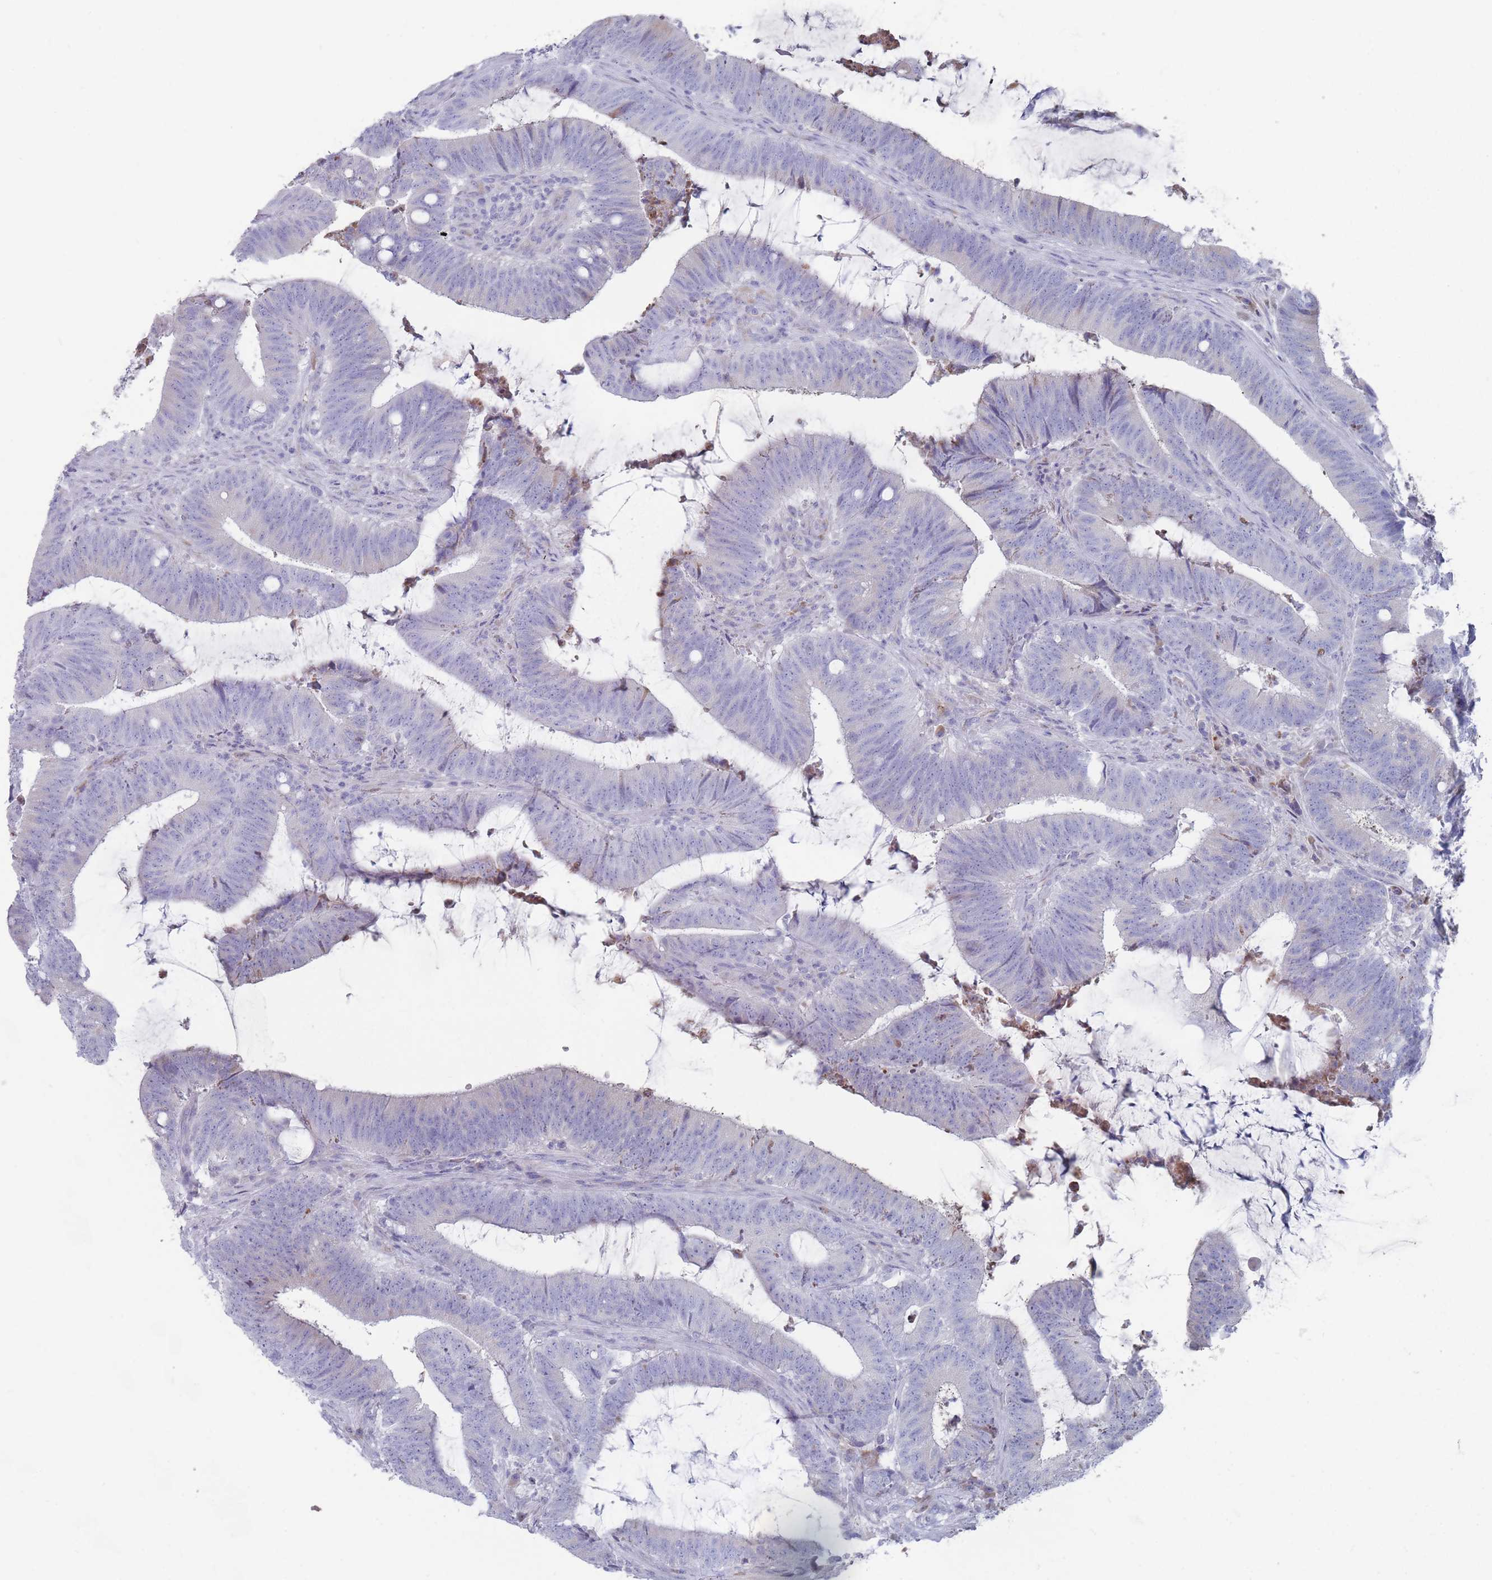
{"staining": {"intensity": "weak", "quantity": "<25%", "location": "cytoplasmic/membranous"}, "tissue": "colorectal cancer", "cell_type": "Tumor cells", "image_type": "cancer", "snomed": [{"axis": "morphology", "description": "Adenocarcinoma, NOS"}, {"axis": "topography", "description": "Colon"}], "caption": "Immunohistochemical staining of colorectal cancer (adenocarcinoma) reveals no significant expression in tumor cells. (Brightfield microscopy of DAB immunohistochemistry at high magnification).", "gene": "ST8SIA5", "patient": {"sex": "female", "age": 43}}